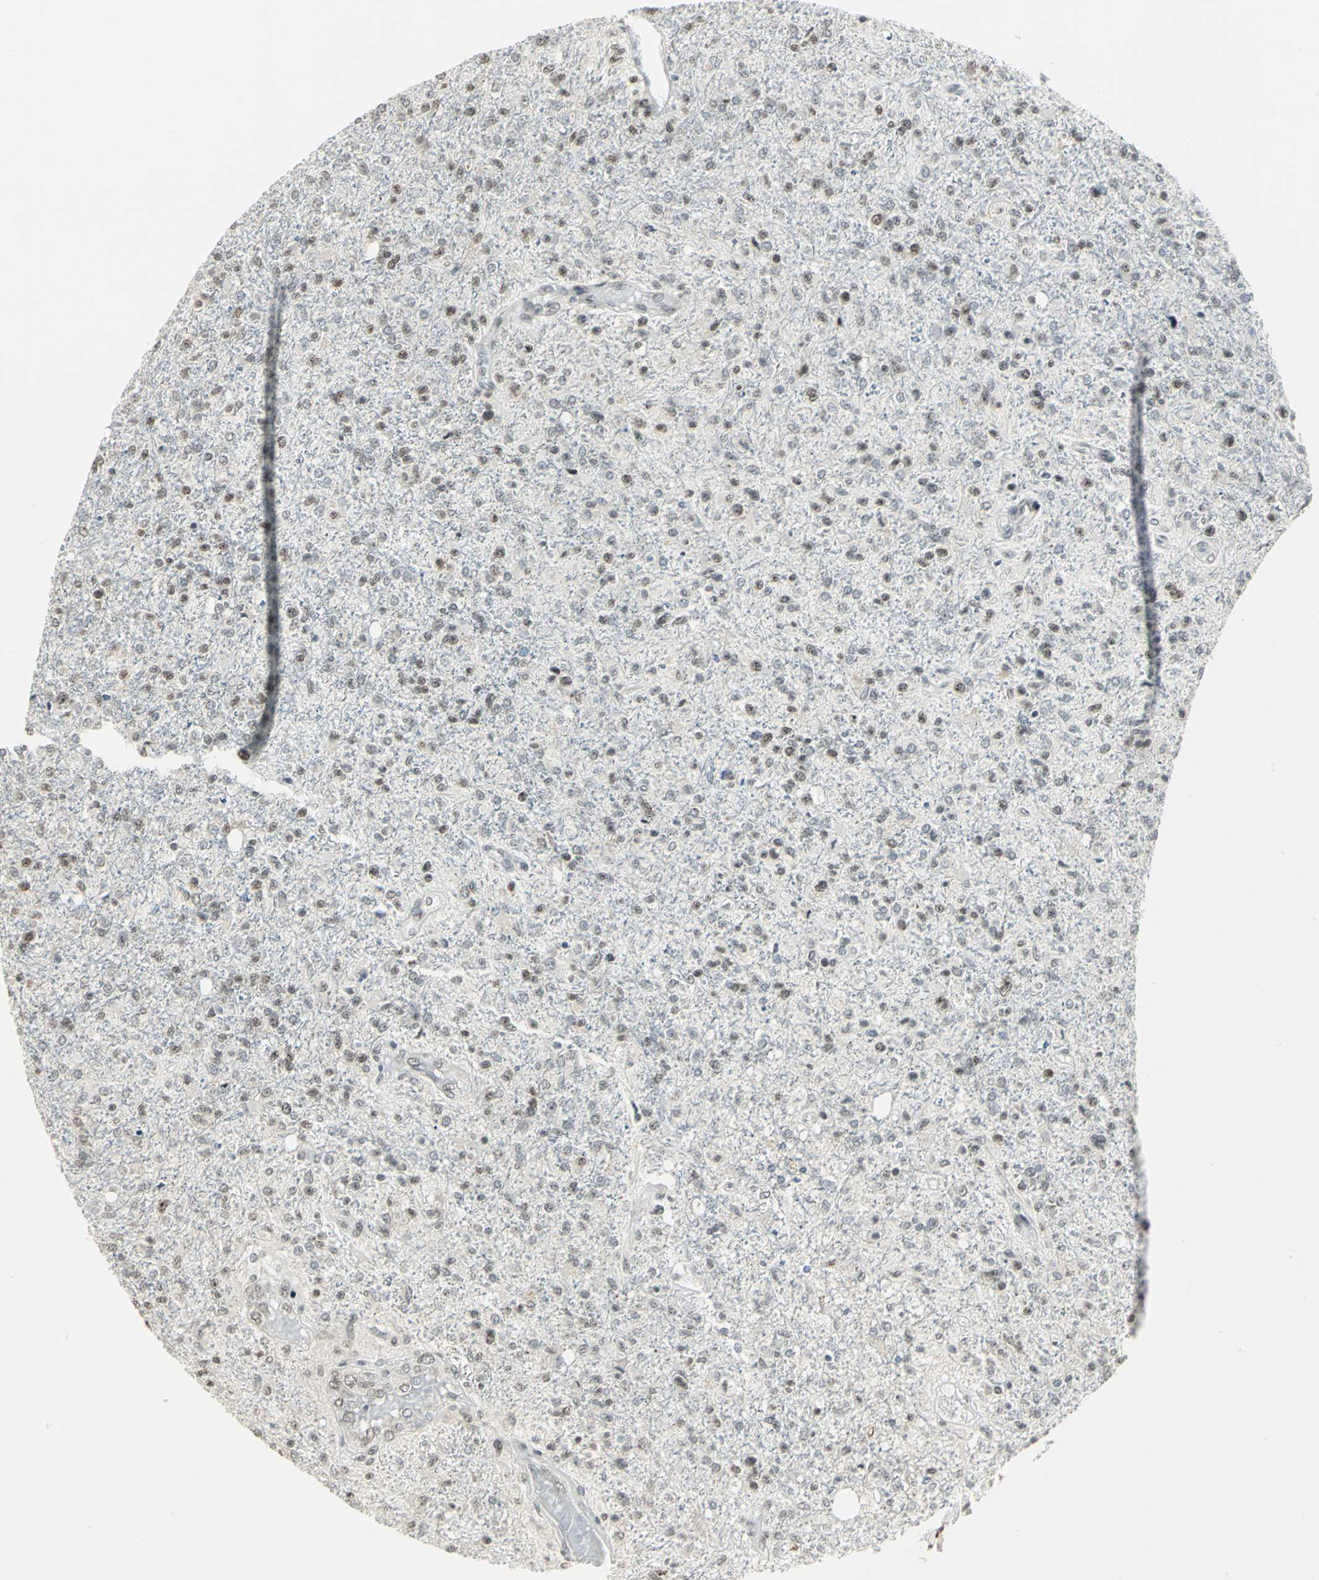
{"staining": {"intensity": "moderate", "quantity": "25%-75%", "location": "nuclear"}, "tissue": "glioma", "cell_type": "Tumor cells", "image_type": "cancer", "snomed": [{"axis": "morphology", "description": "Glioma, malignant, High grade"}, {"axis": "topography", "description": "Cerebral cortex"}], "caption": "About 25%-75% of tumor cells in human glioma show moderate nuclear protein expression as visualized by brown immunohistochemical staining.", "gene": "CBX3", "patient": {"sex": "male", "age": 76}}